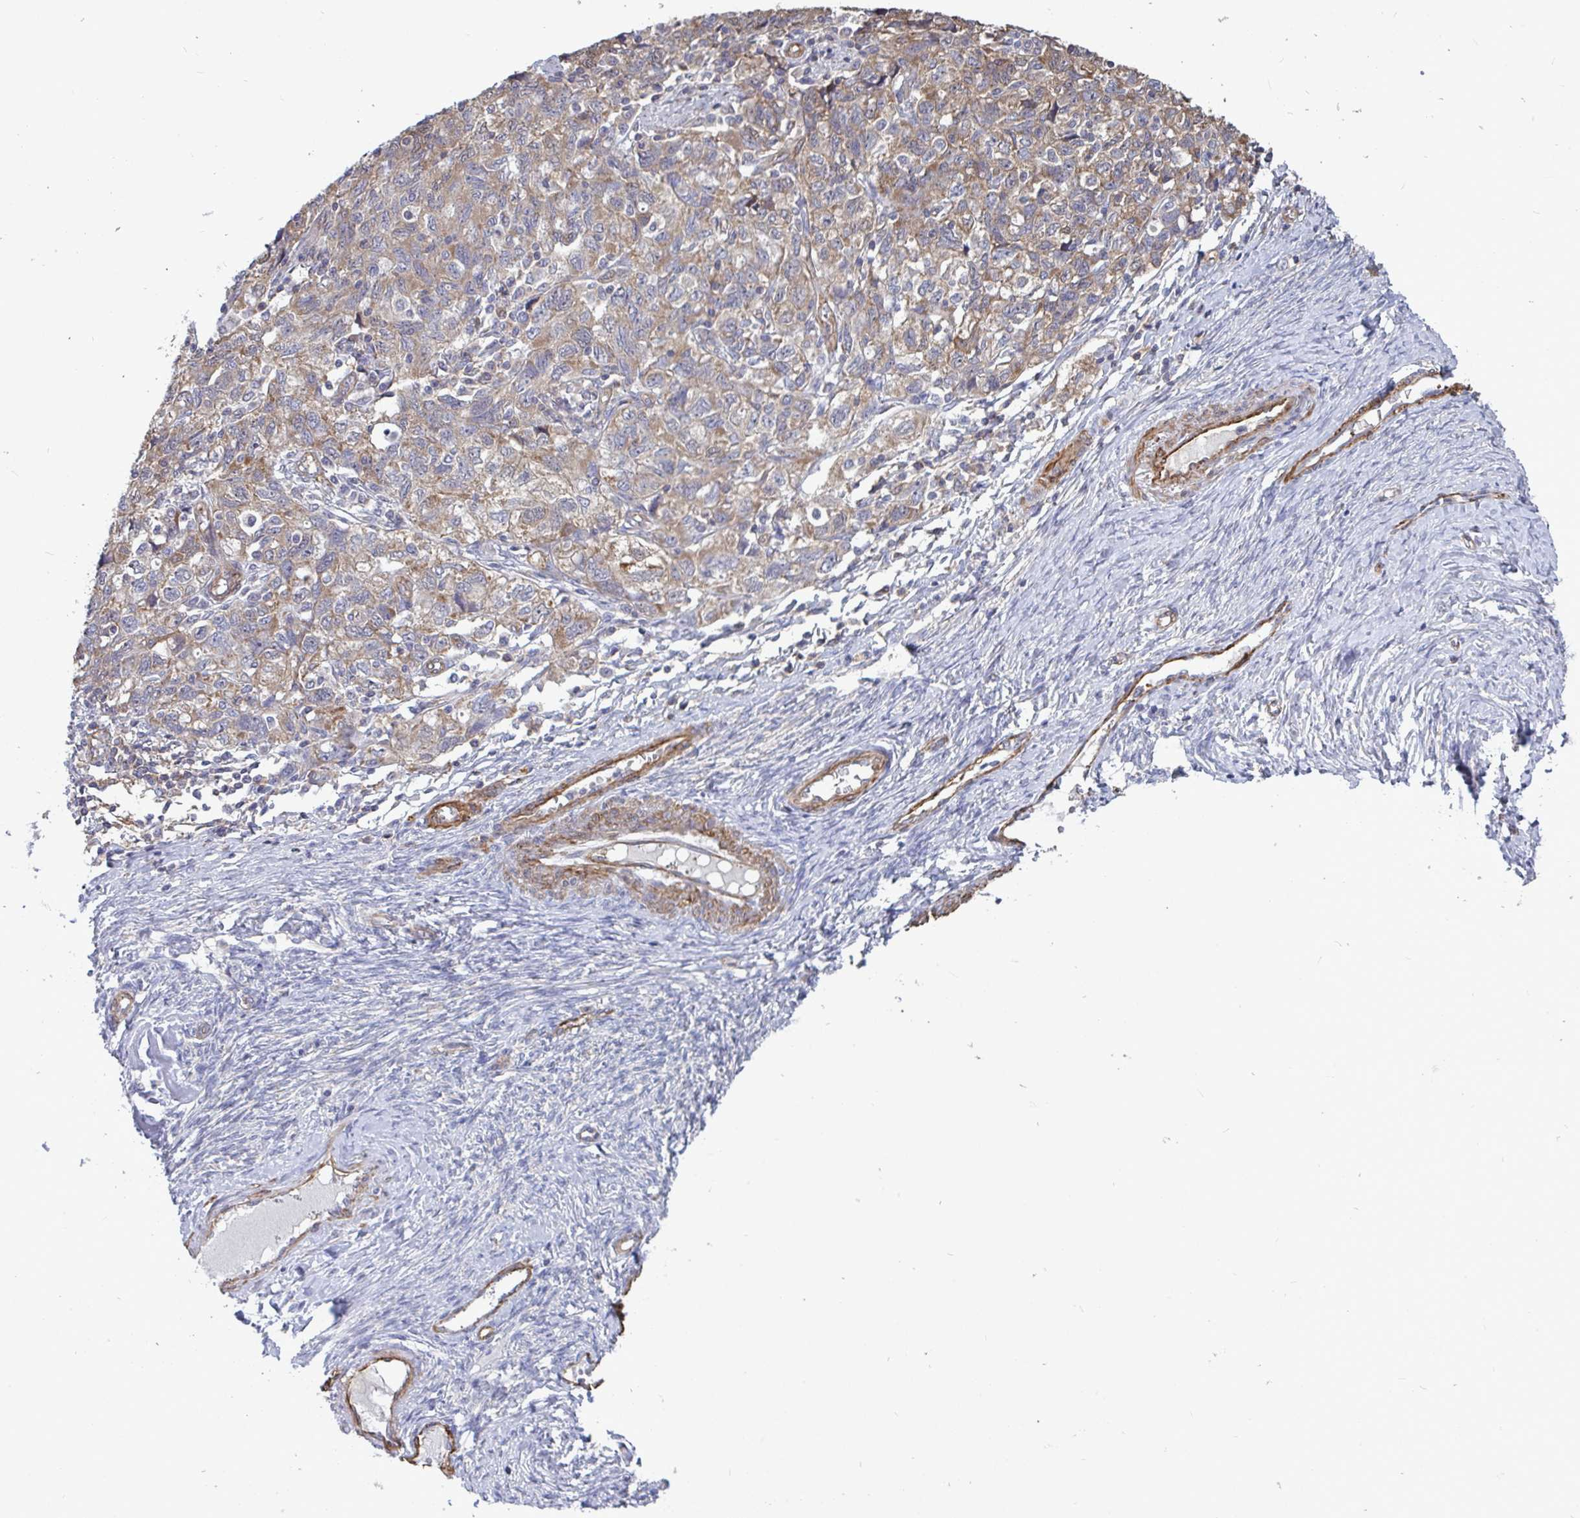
{"staining": {"intensity": "moderate", "quantity": "<25%", "location": "cytoplasmic/membranous"}, "tissue": "ovarian cancer", "cell_type": "Tumor cells", "image_type": "cancer", "snomed": [{"axis": "morphology", "description": "Carcinoma, NOS"}, {"axis": "morphology", "description": "Cystadenocarcinoma, serous, NOS"}, {"axis": "topography", "description": "Ovary"}], "caption": "Immunohistochemistry (IHC) photomicrograph of neoplastic tissue: ovarian cancer stained using IHC shows low levels of moderate protein expression localized specifically in the cytoplasmic/membranous of tumor cells, appearing as a cytoplasmic/membranous brown color.", "gene": "ISCU", "patient": {"sex": "female", "age": 69}}